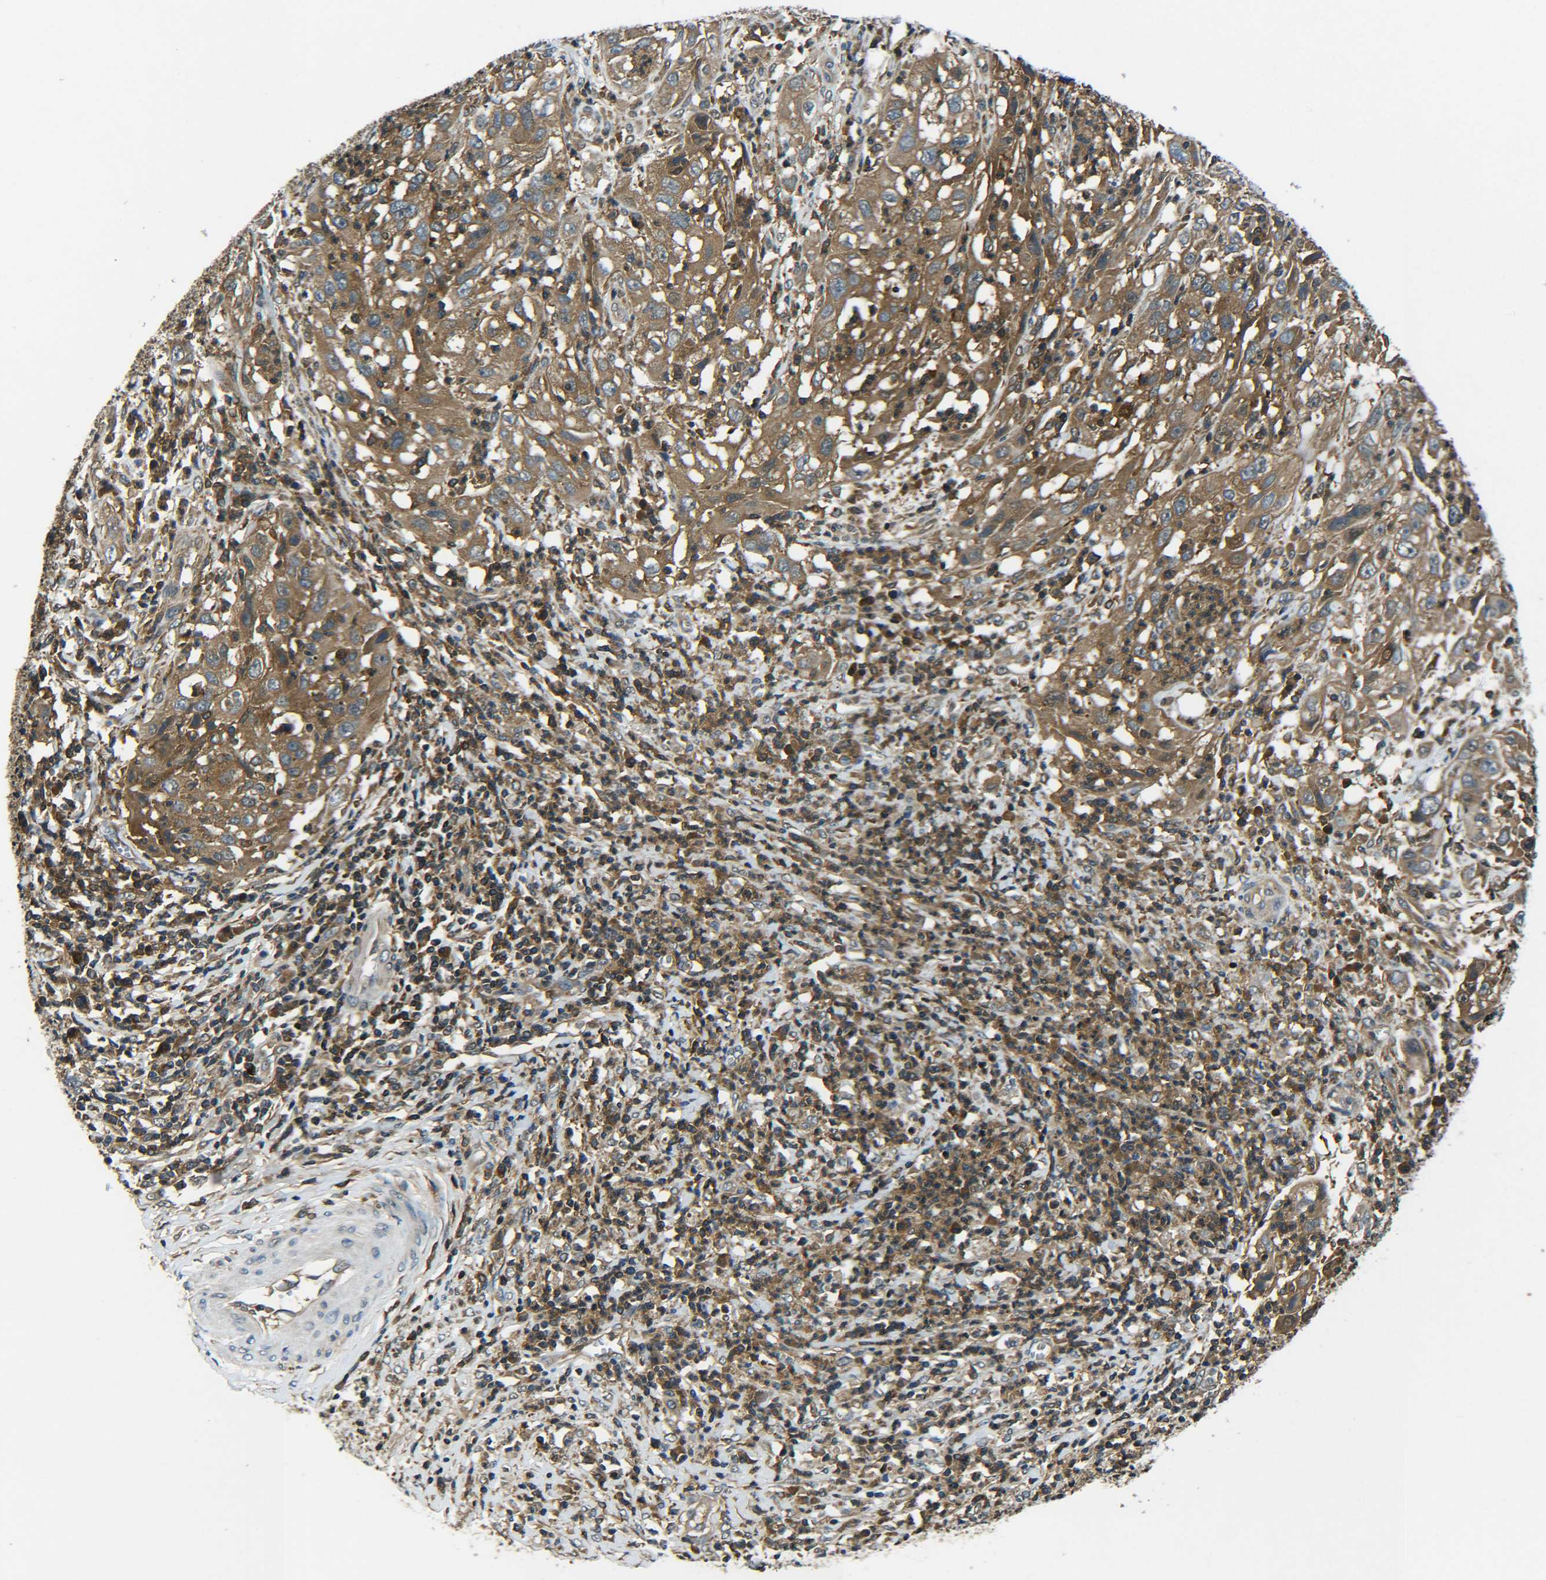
{"staining": {"intensity": "moderate", "quantity": ">75%", "location": "cytoplasmic/membranous"}, "tissue": "cervical cancer", "cell_type": "Tumor cells", "image_type": "cancer", "snomed": [{"axis": "morphology", "description": "Squamous cell carcinoma, NOS"}, {"axis": "topography", "description": "Cervix"}], "caption": "The immunohistochemical stain highlights moderate cytoplasmic/membranous expression in tumor cells of squamous cell carcinoma (cervical) tissue.", "gene": "PREB", "patient": {"sex": "female", "age": 32}}